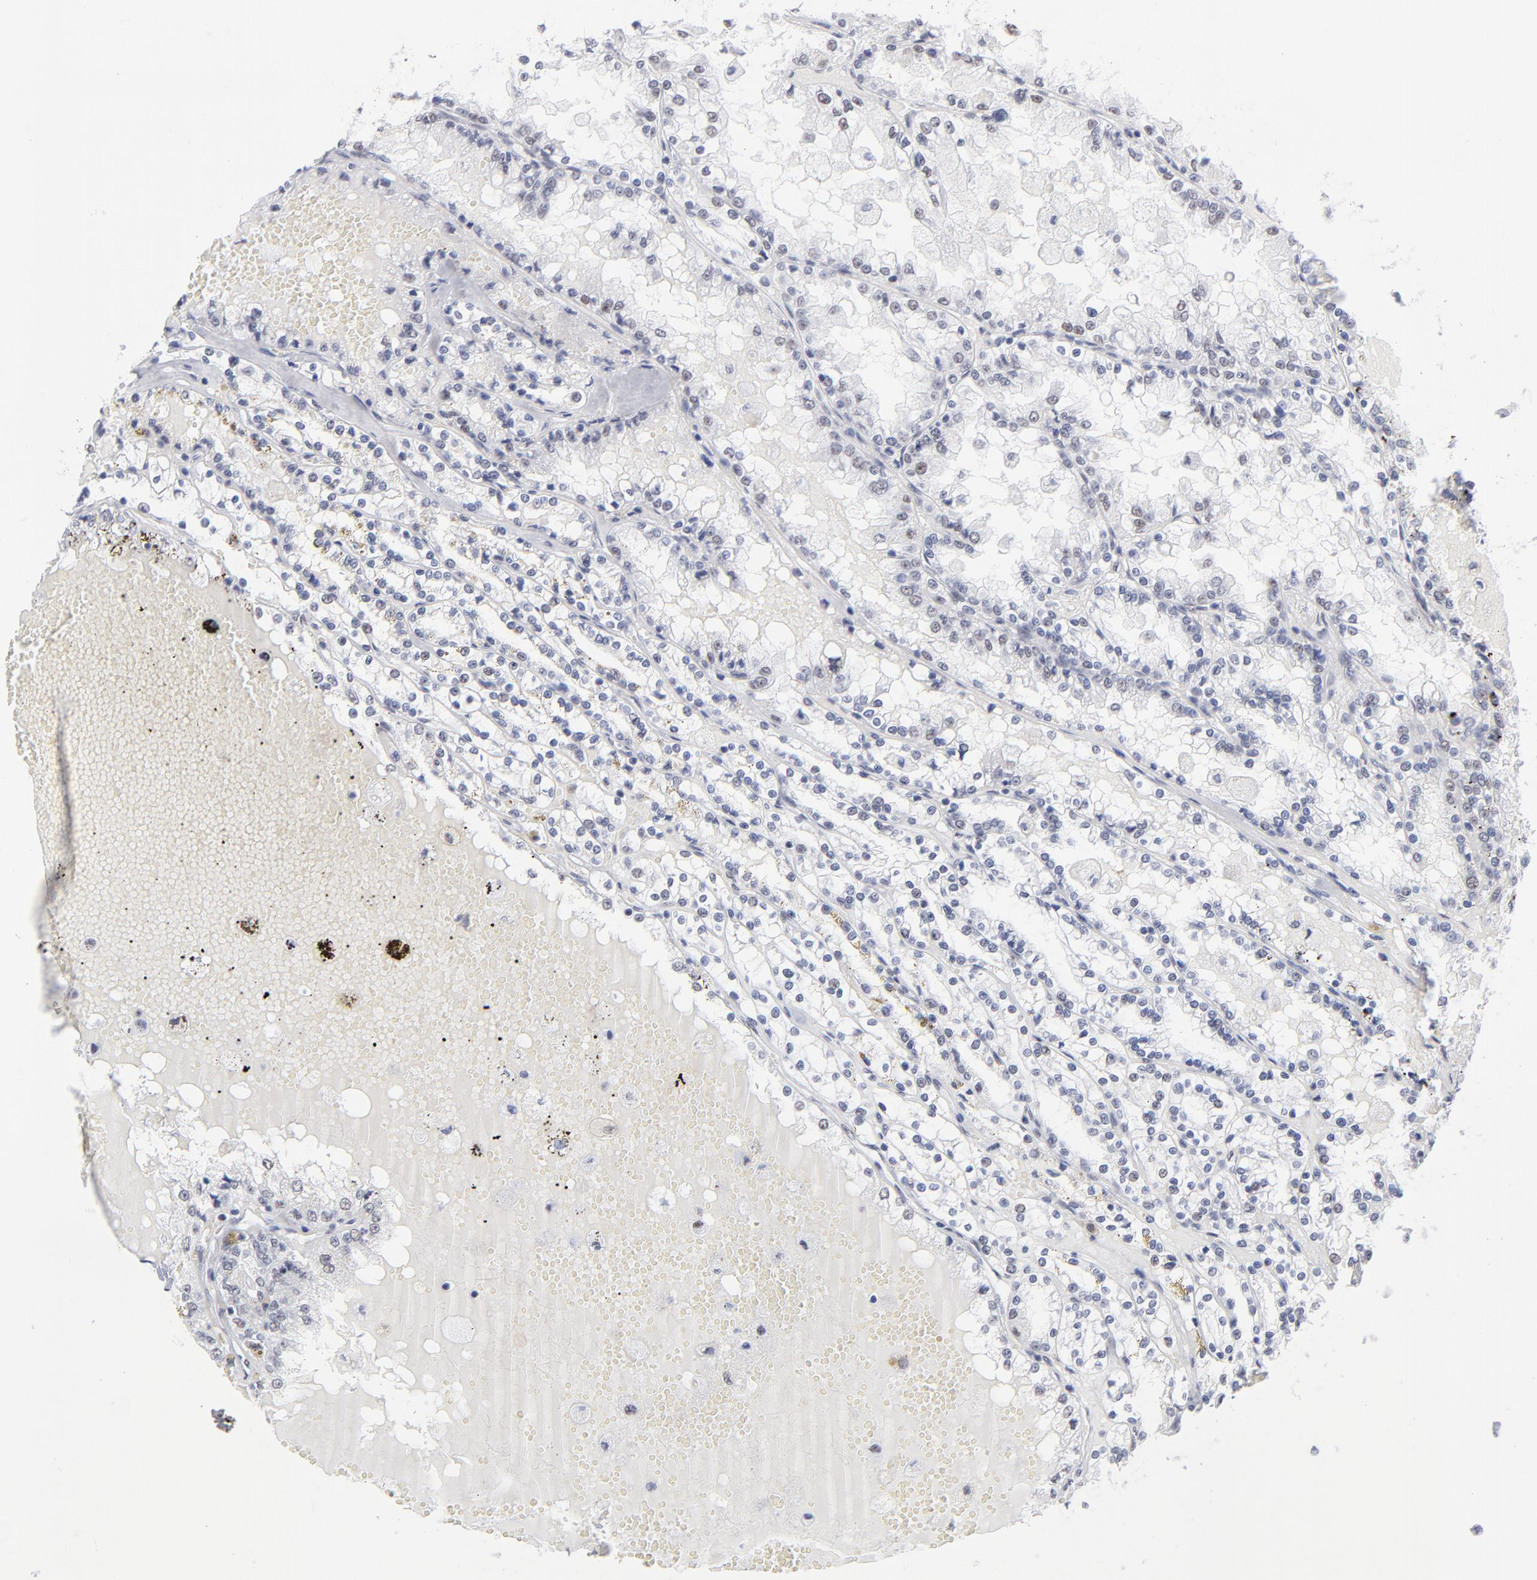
{"staining": {"intensity": "weak", "quantity": "<25%", "location": "nuclear"}, "tissue": "renal cancer", "cell_type": "Tumor cells", "image_type": "cancer", "snomed": [{"axis": "morphology", "description": "Adenocarcinoma, NOS"}, {"axis": "topography", "description": "Kidney"}], "caption": "An image of human renal adenocarcinoma is negative for staining in tumor cells.", "gene": "SNRPB", "patient": {"sex": "female", "age": 56}}